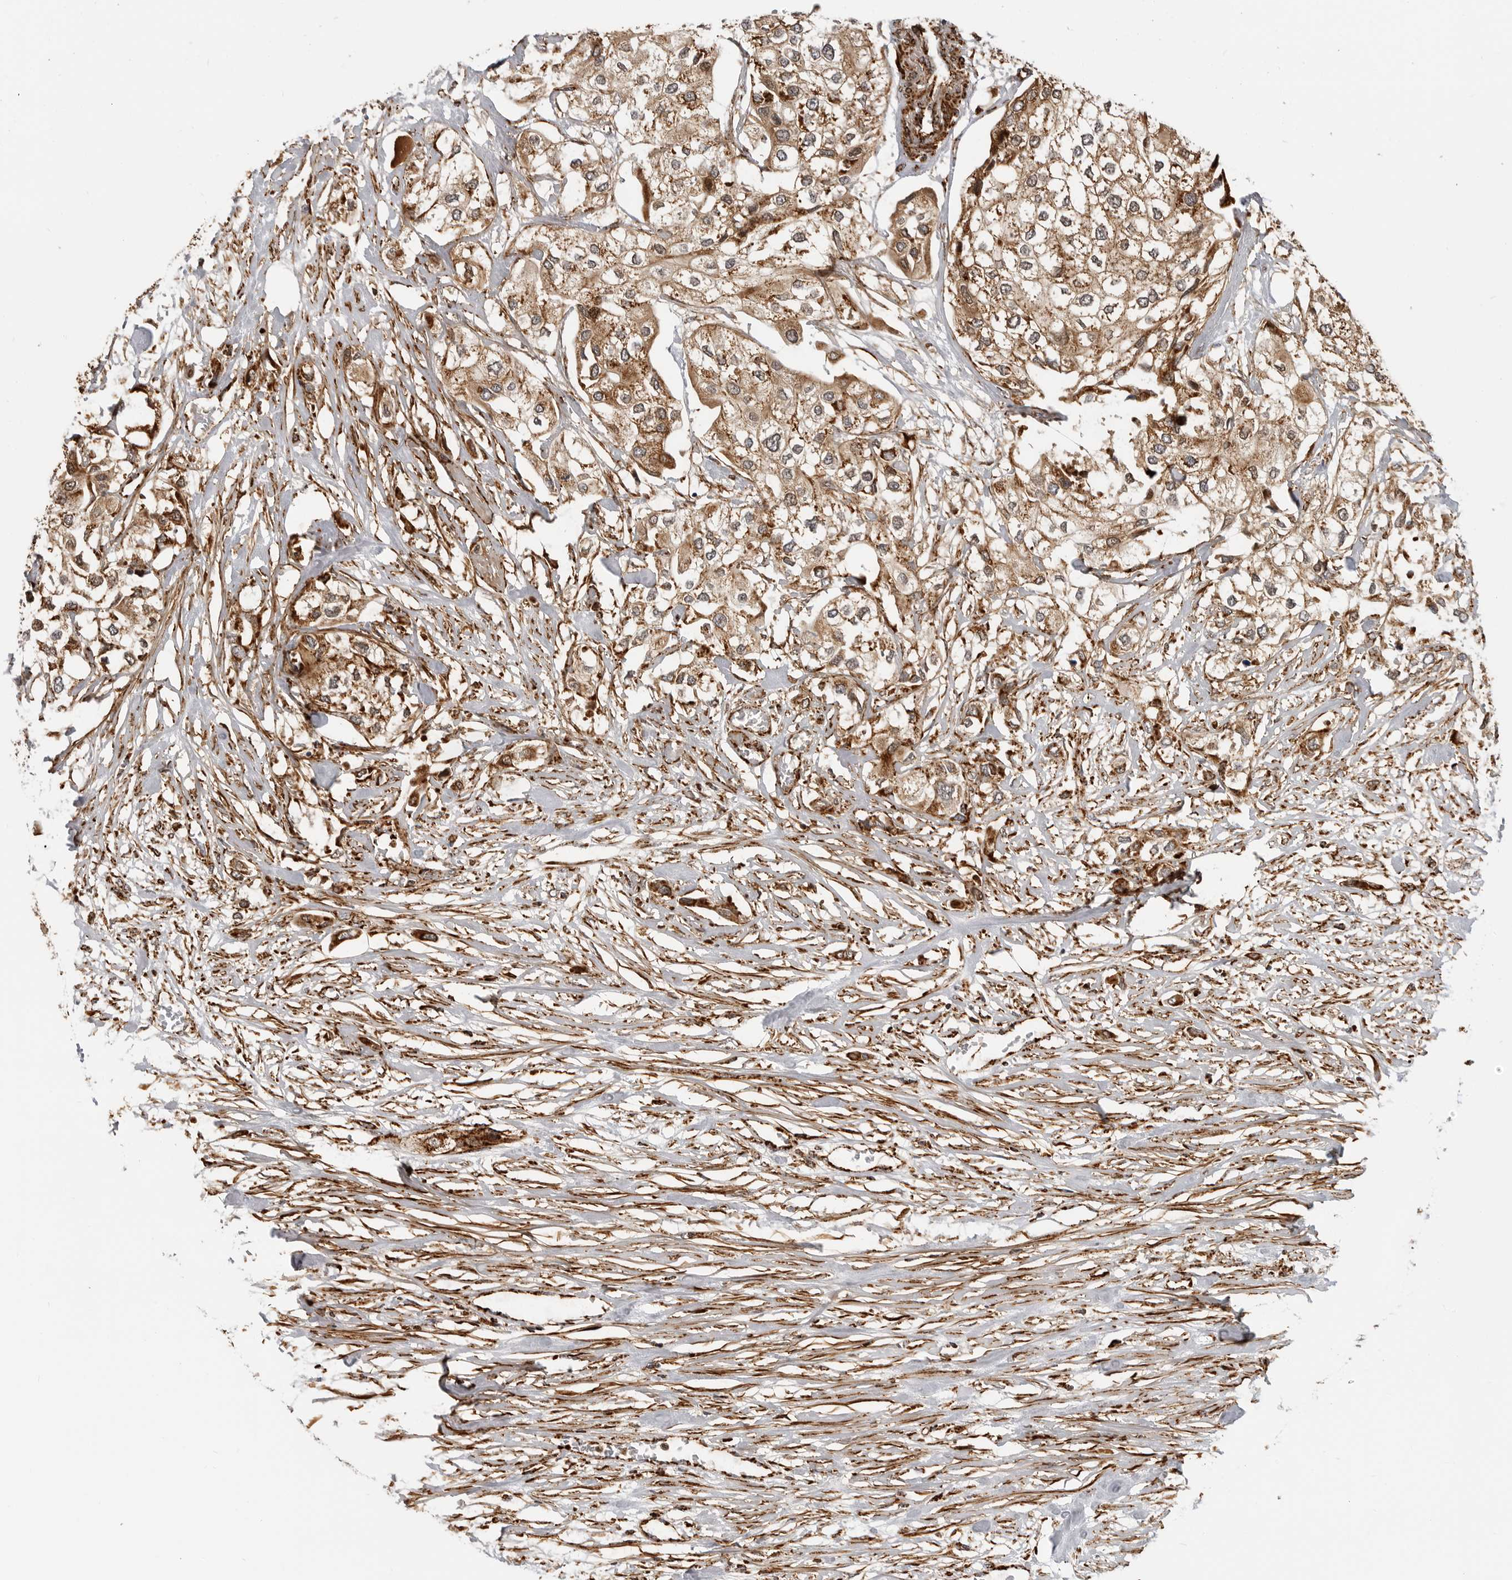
{"staining": {"intensity": "moderate", "quantity": ">75%", "location": "cytoplasmic/membranous"}, "tissue": "urothelial cancer", "cell_type": "Tumor cells", "image_type": "cancer", "snomed": [{"axis": "morphology", "description": "Urothelial carcinoma, High grade"}, {"axis": "topography", "description": "Urinary bladder"}], "caption": "Immunohistochemical staining of high-grade urothelial carcinoma shows medium levels of moderate cytoplasmic/membranous positivity in about >75% of tumor cells.", "gene": "BMP2K", "patient": {"sex": "male", "age": 64}}